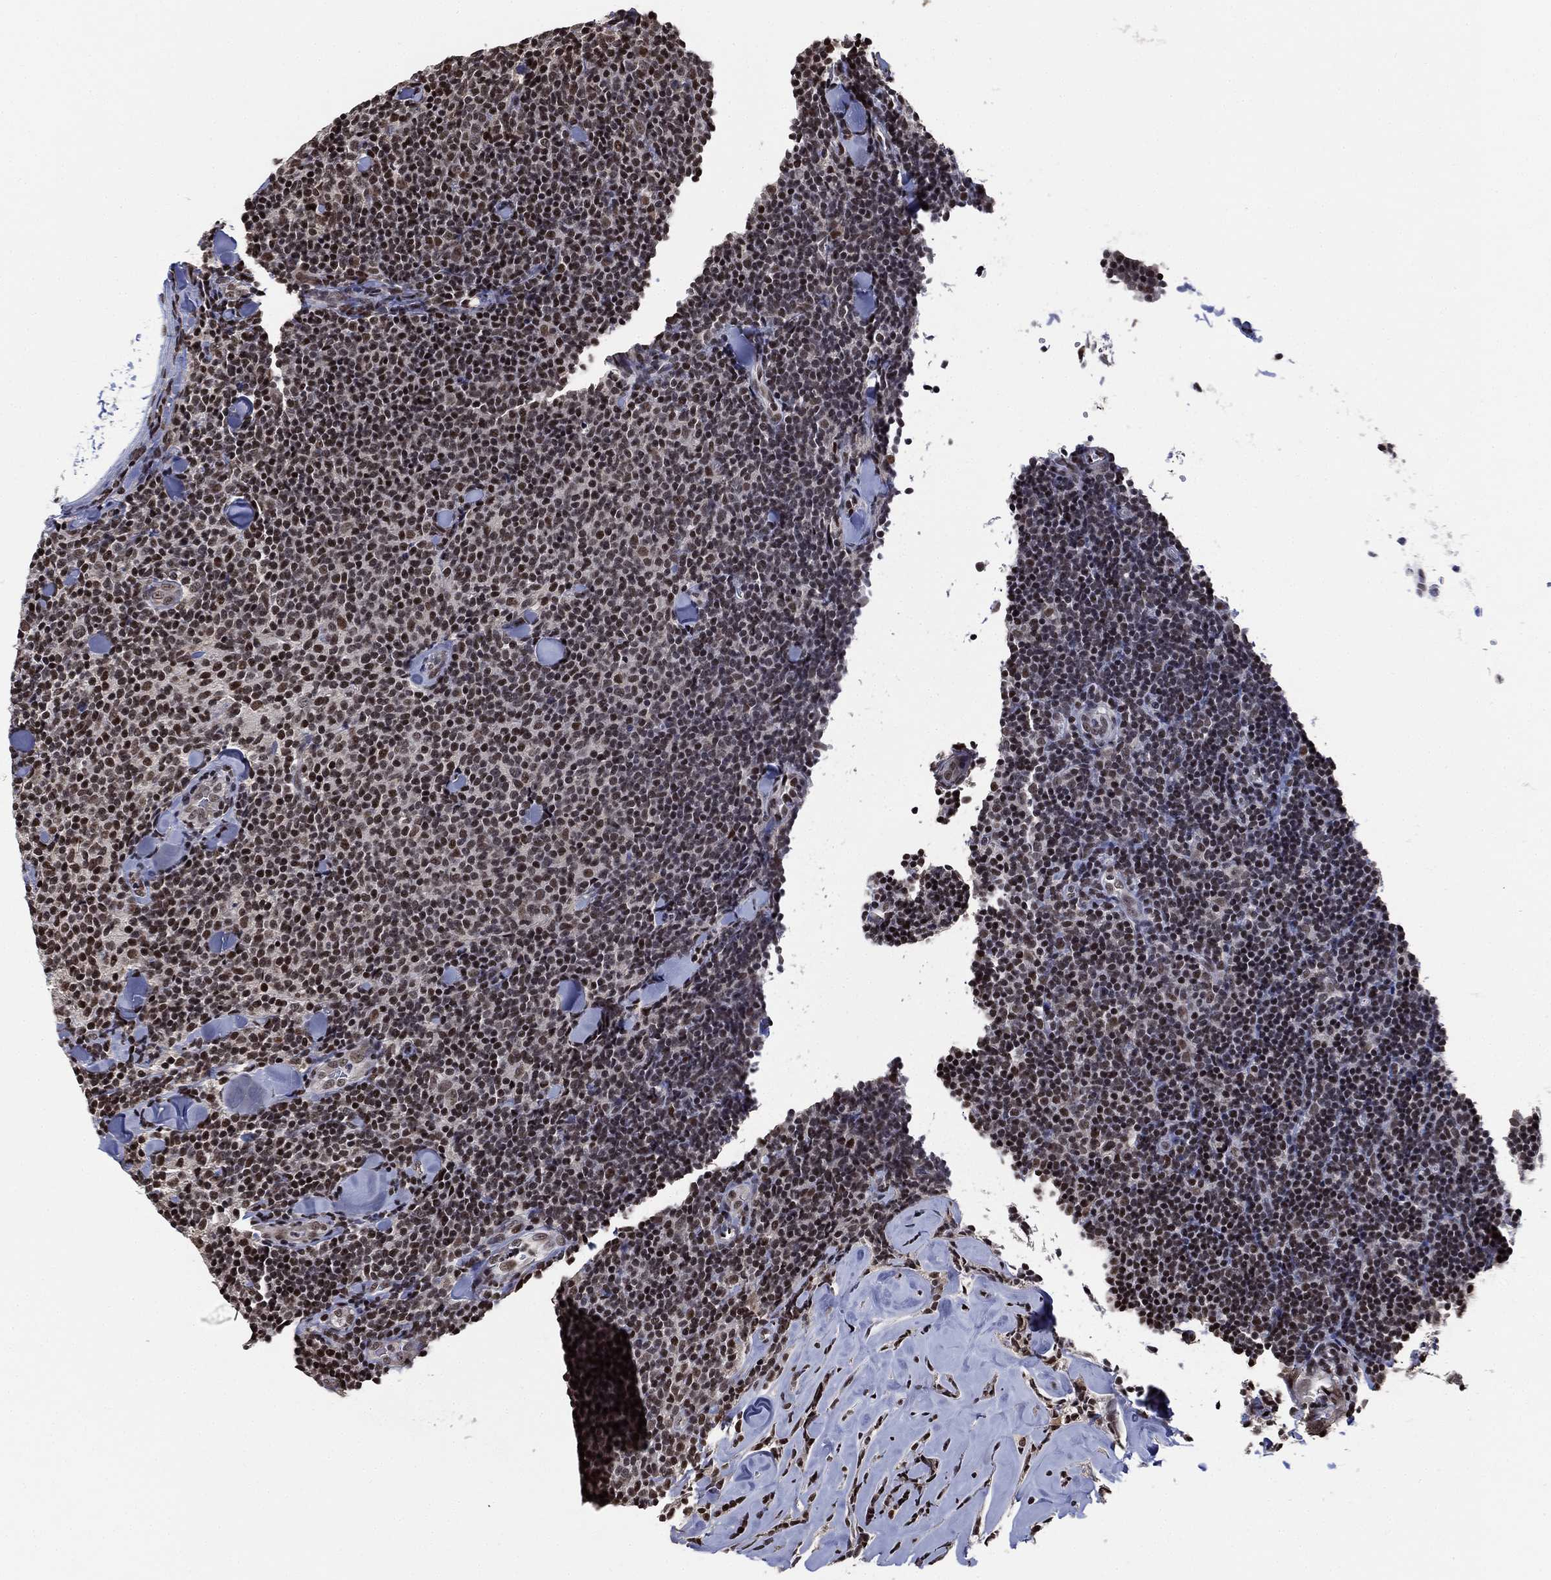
{"staining": {"intensity": "moderate", "quantity": "25%-75%", "location": "nuclear"}, "tissue": "lymphoma", "cell_type": "Tumor cells", "image_type": "cancer", "snomed": [{"axis": "morphology", "description": "Malignant lymphoma, non-Hodgkin's type, Low grade"}, {"axis": "topography", "description": "Lymph node"}], "caption": "DAB immunohistochemical staining of malignant lymphoma, non-Hodgkin's type (low-grade) reveals moderate nuclear protein staining in approximately 25%-75% of tumor cells.", "gene": "ZSCAN30", "patient": {"sex": "female", "age": 56}}